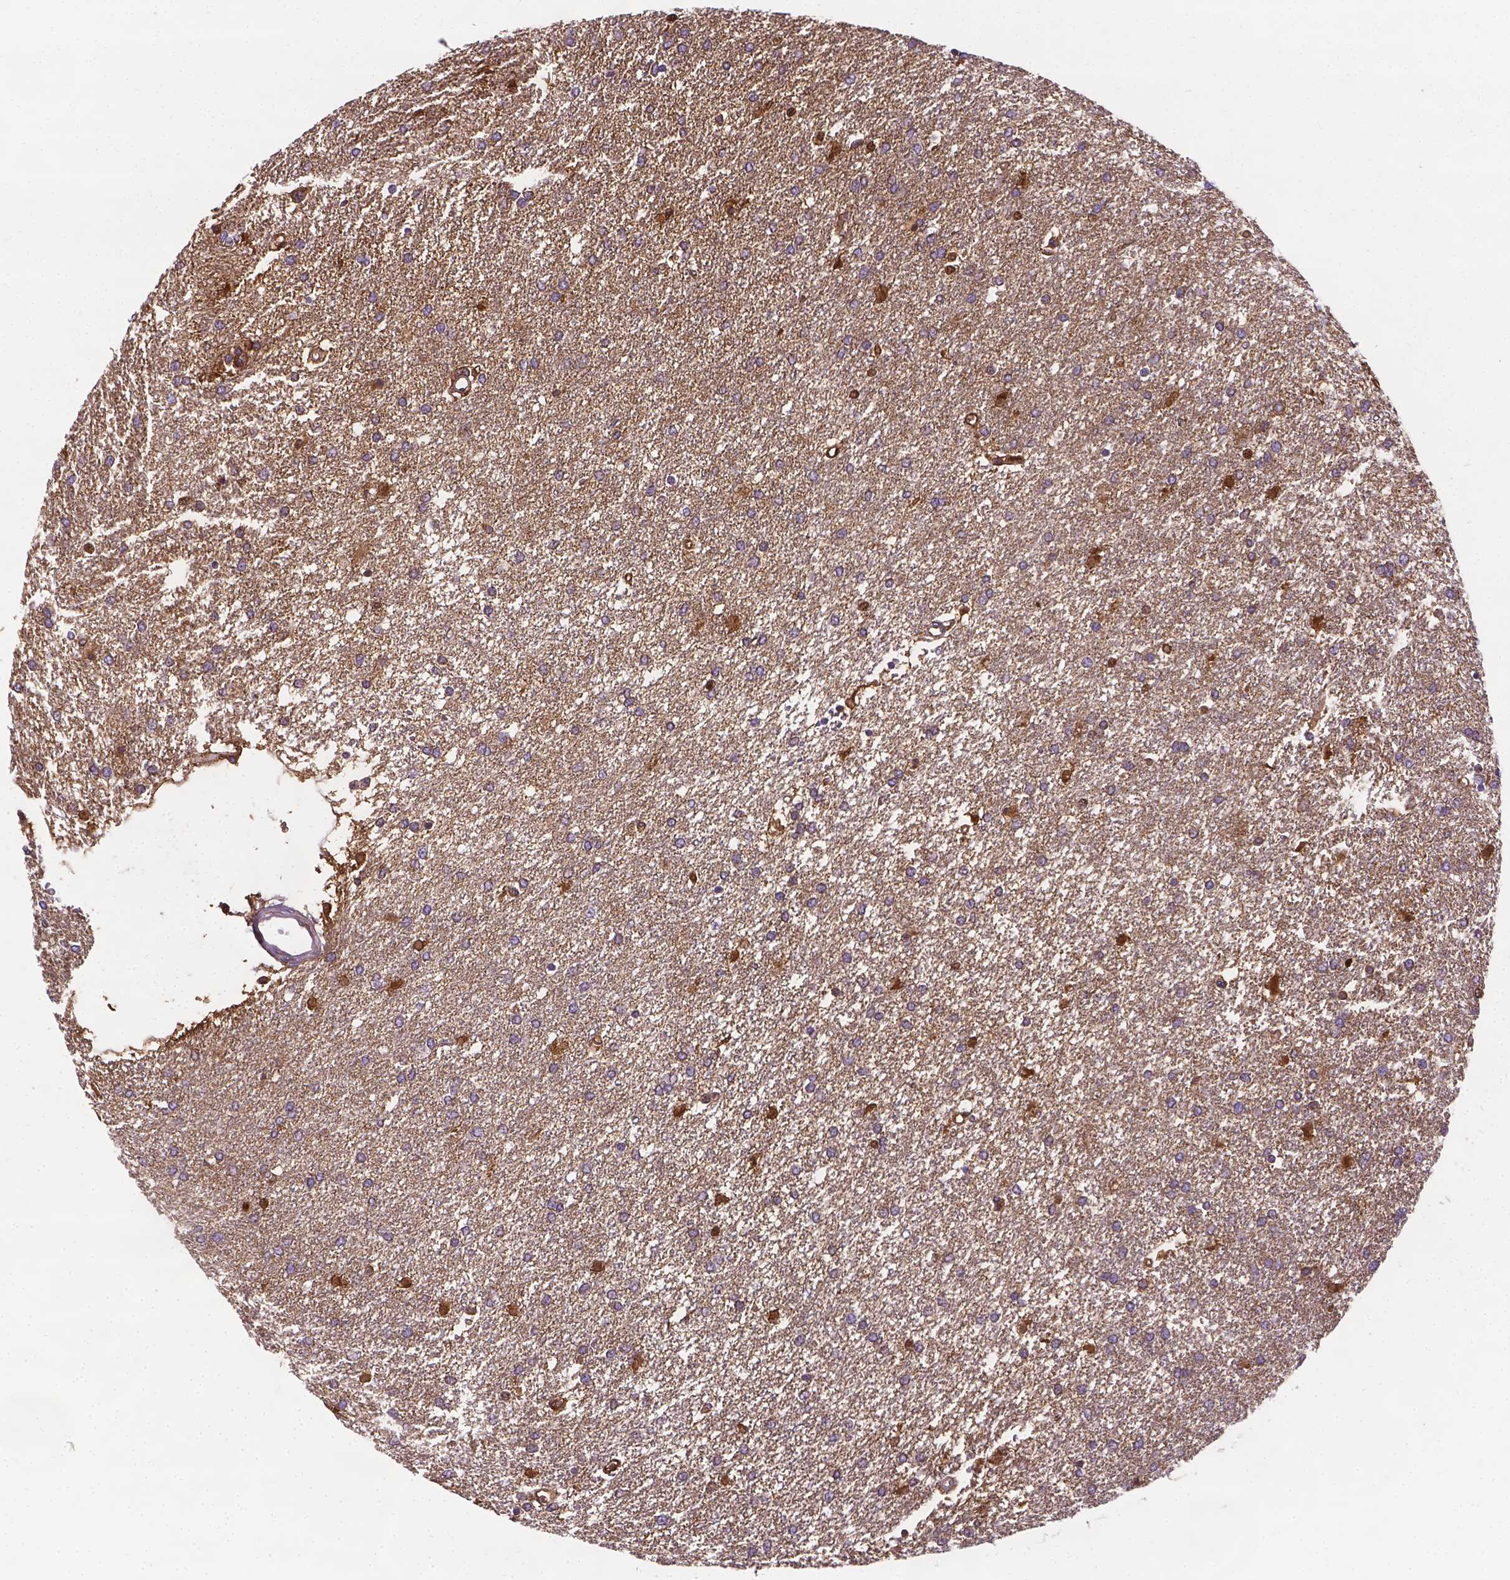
{"staining": {"intensity": "weak", "quantity": ">75%", "location": "cytoplasmic/membranous"}, "tissue": "glioma", "cell_type": "Tumor cells", "image_type": "cancer", "snomed": [{"axis": "morphology", "description": "Glioma, malignant, High grade"}, {"axis": "topography", "description": "Brain"}], "caption": "The immunohistochemical stain highlights weak cytoplasmic/membranous expression in tumor cells of malignant high-grade glioma tissue. The staining is performed using DAB (3,3'-diaminobenzidine) brown chromogen to label protein expression. The nuclei are counter-stained blue using hematoxylin.", "gene": "APOE", "patient": {"sex": "female", "age": 61}}